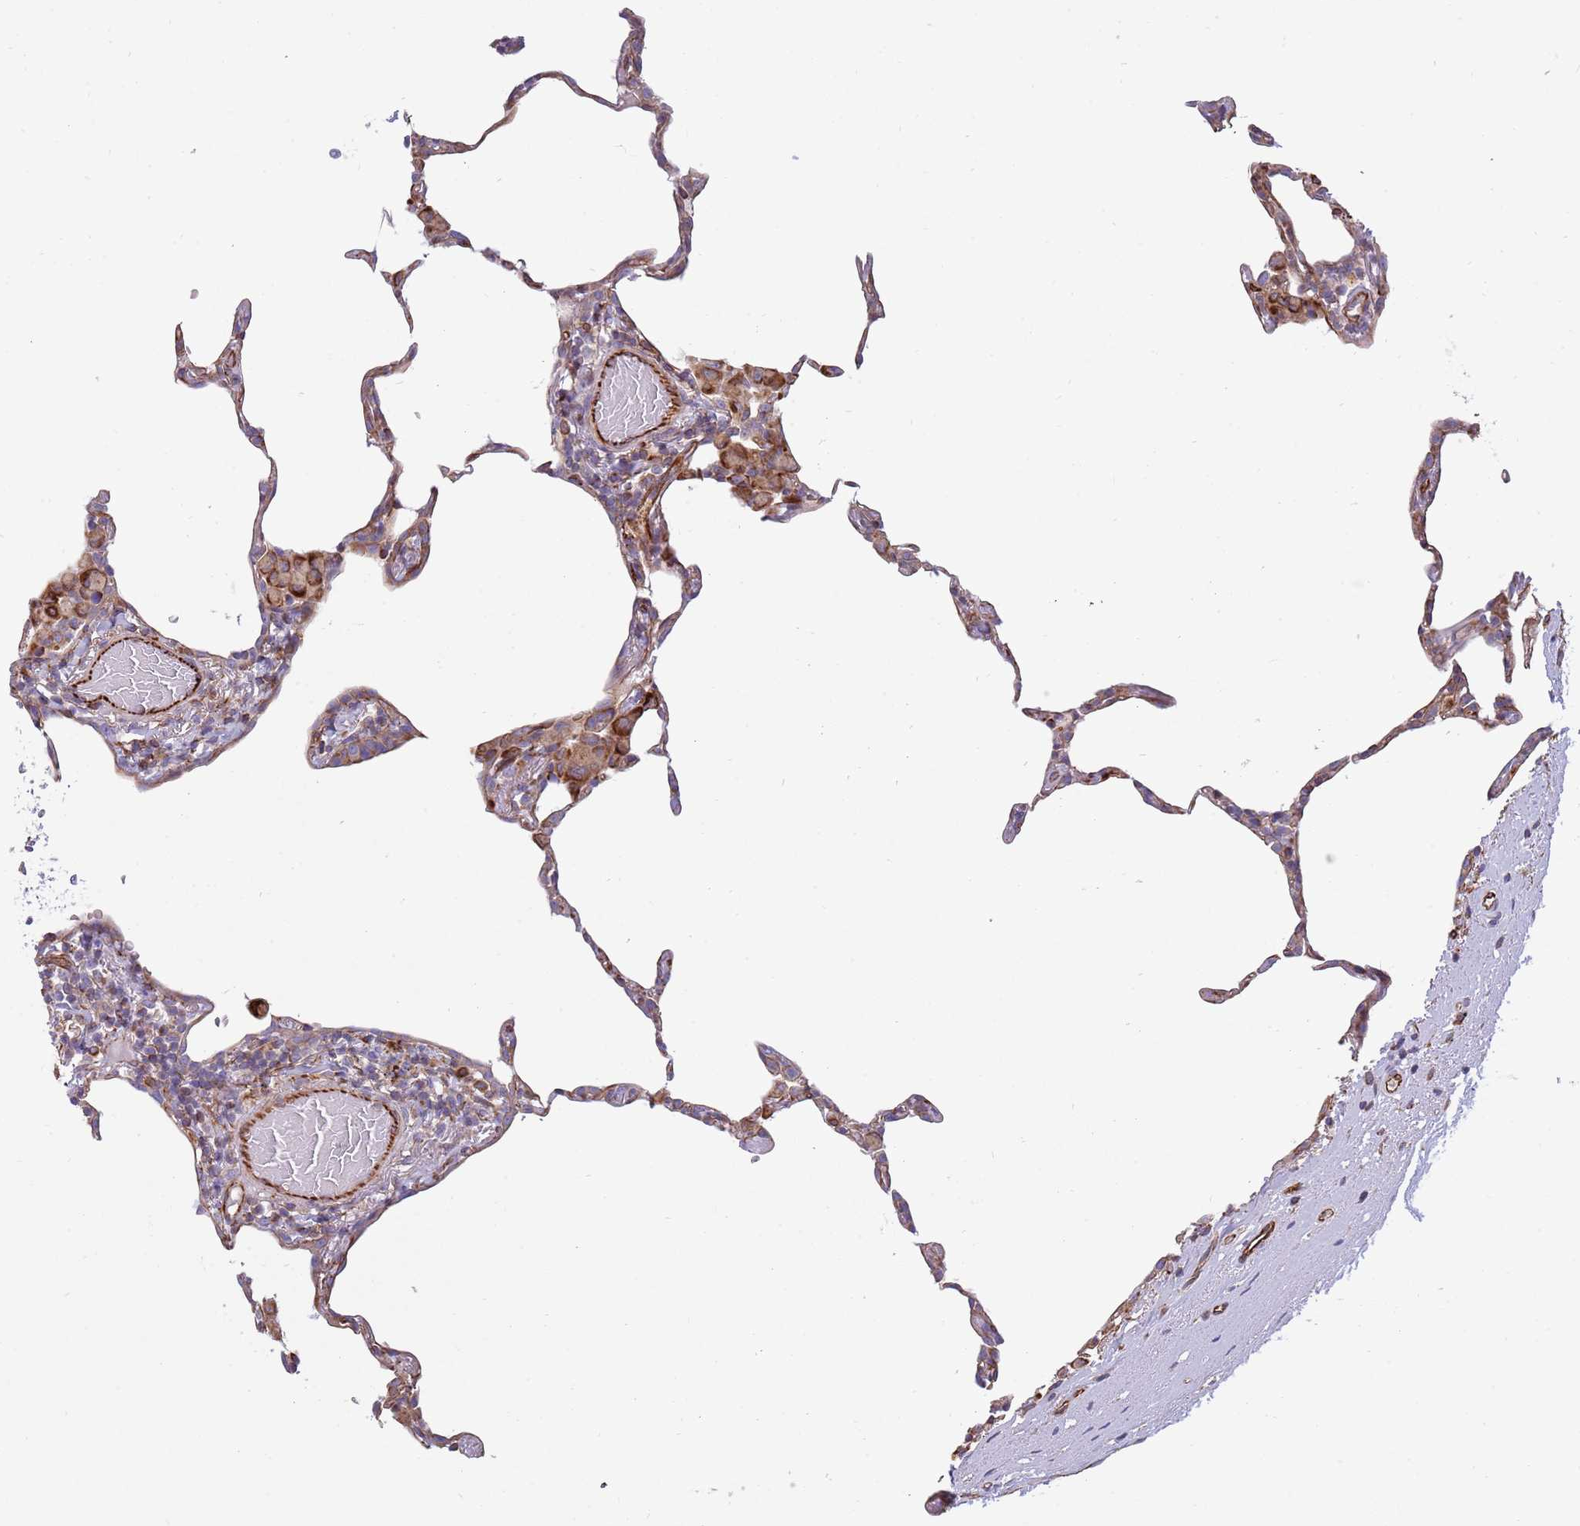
{"staining": {"intensity": "weak", "quantity": "25%-75%", "location": "cytoplasmic/membranous"}, "tissue": "lung", "cell_type": "Alveolar cells", "image_type": "normal", "snomed": [{"axis": "morphology", "description": "Normal tissue, NOS"}, {"axis": "topography", "description": "Lung"}], "caption": "This photomicrograph demonstrates immunohistochemistry (IHC) staining of benign lung, with low weak cytoplasmic/membranous staining in approximately 25%-75% of alveolar cells.", "gene": "MOGAT1", "patient": {"sex": "female", "age": 57}}